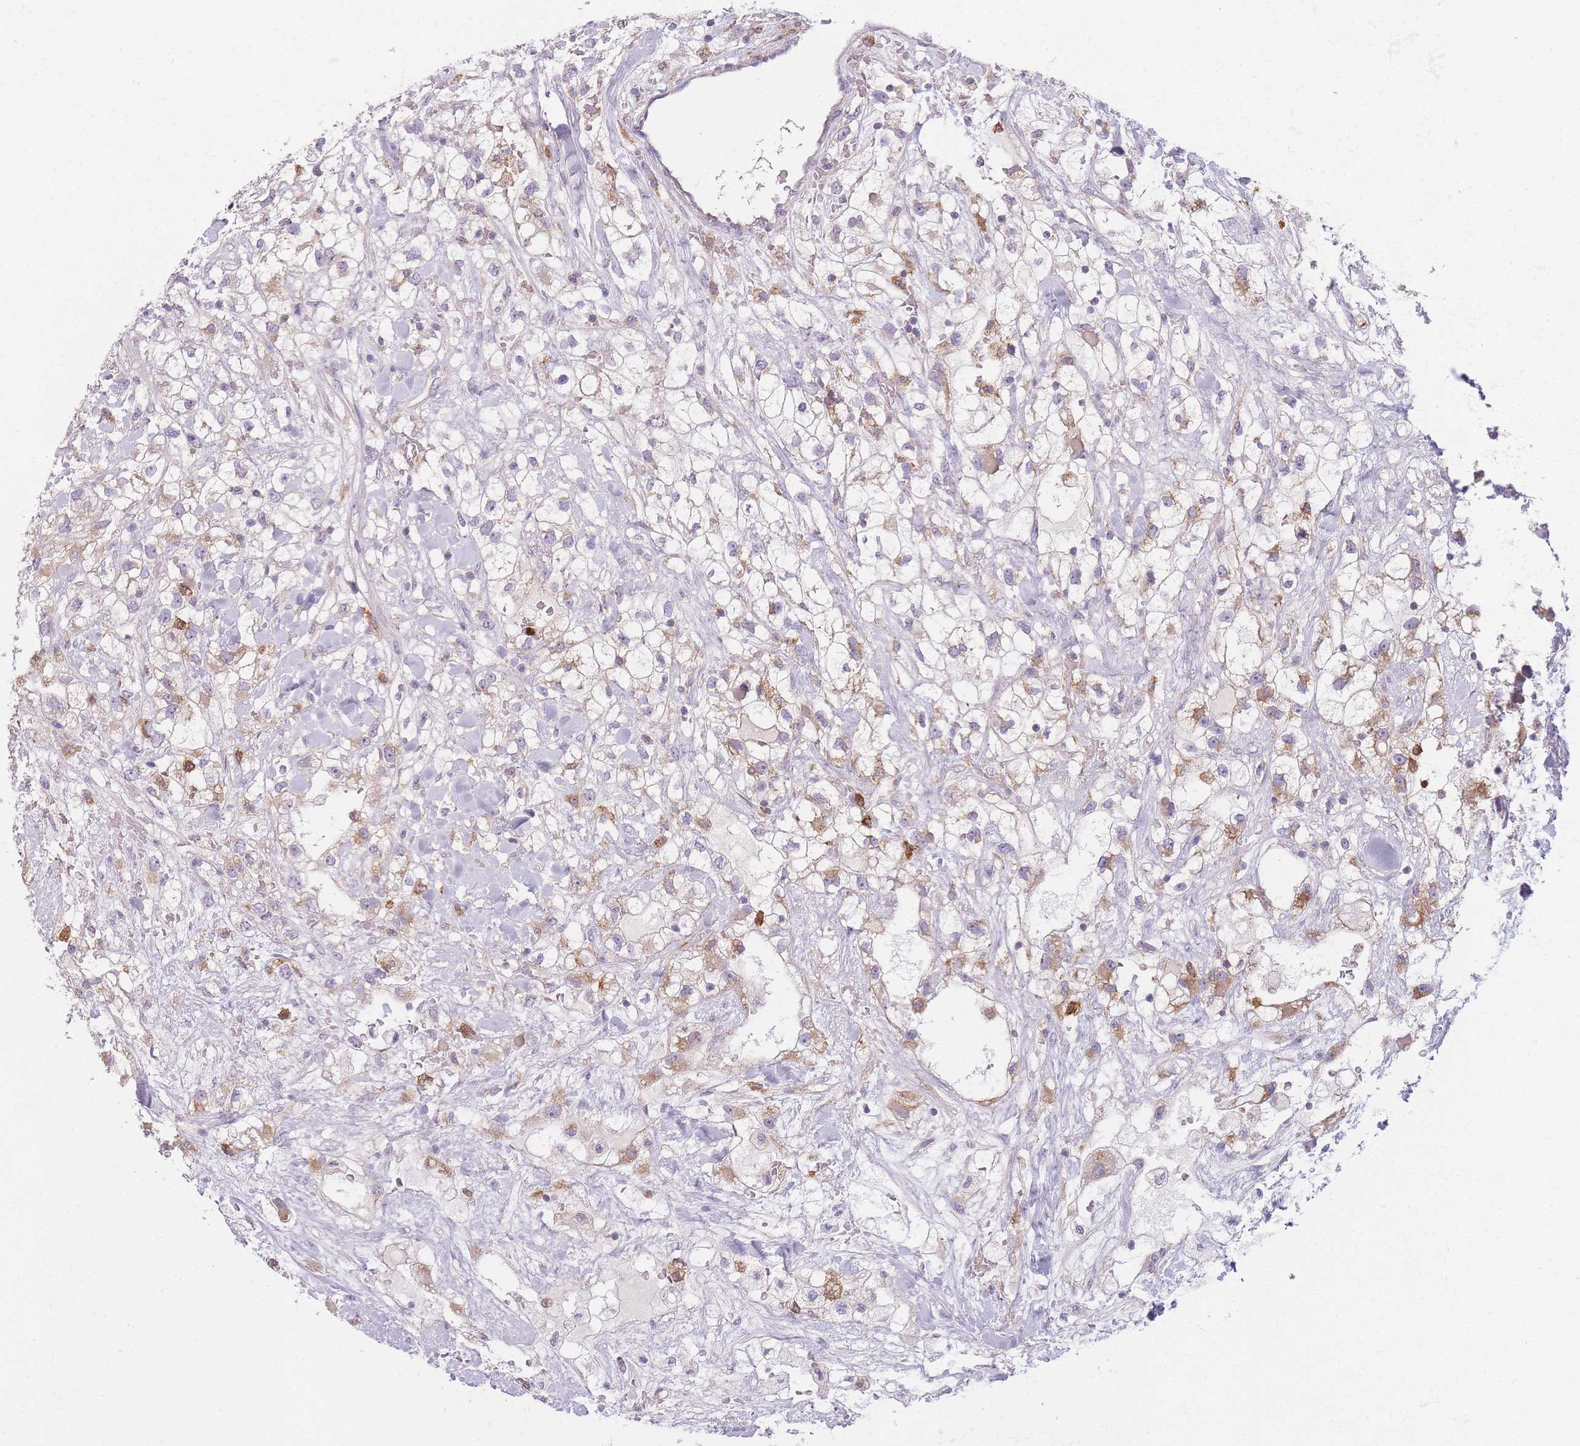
{"staining": {"intensity": "moderate", "quantity": "<25%", "location": "cytoplasmic/membranous"}, "tissue": "renal cancer", "cell_type": "Tumor cells", "image_type": "cancer", "snomed": [{"axis": "morphology", "description": "Adenocarcinoma, NOS"}, {"axis": "topography", "description": "Kidney"}], "caption": "A brown stain highlights moderate cytoplasmic/membranous staining of a protein in human renal cancer tumor cells.", "gene": "PRAM1", "patient": {"sex": "male", "age": 59}}